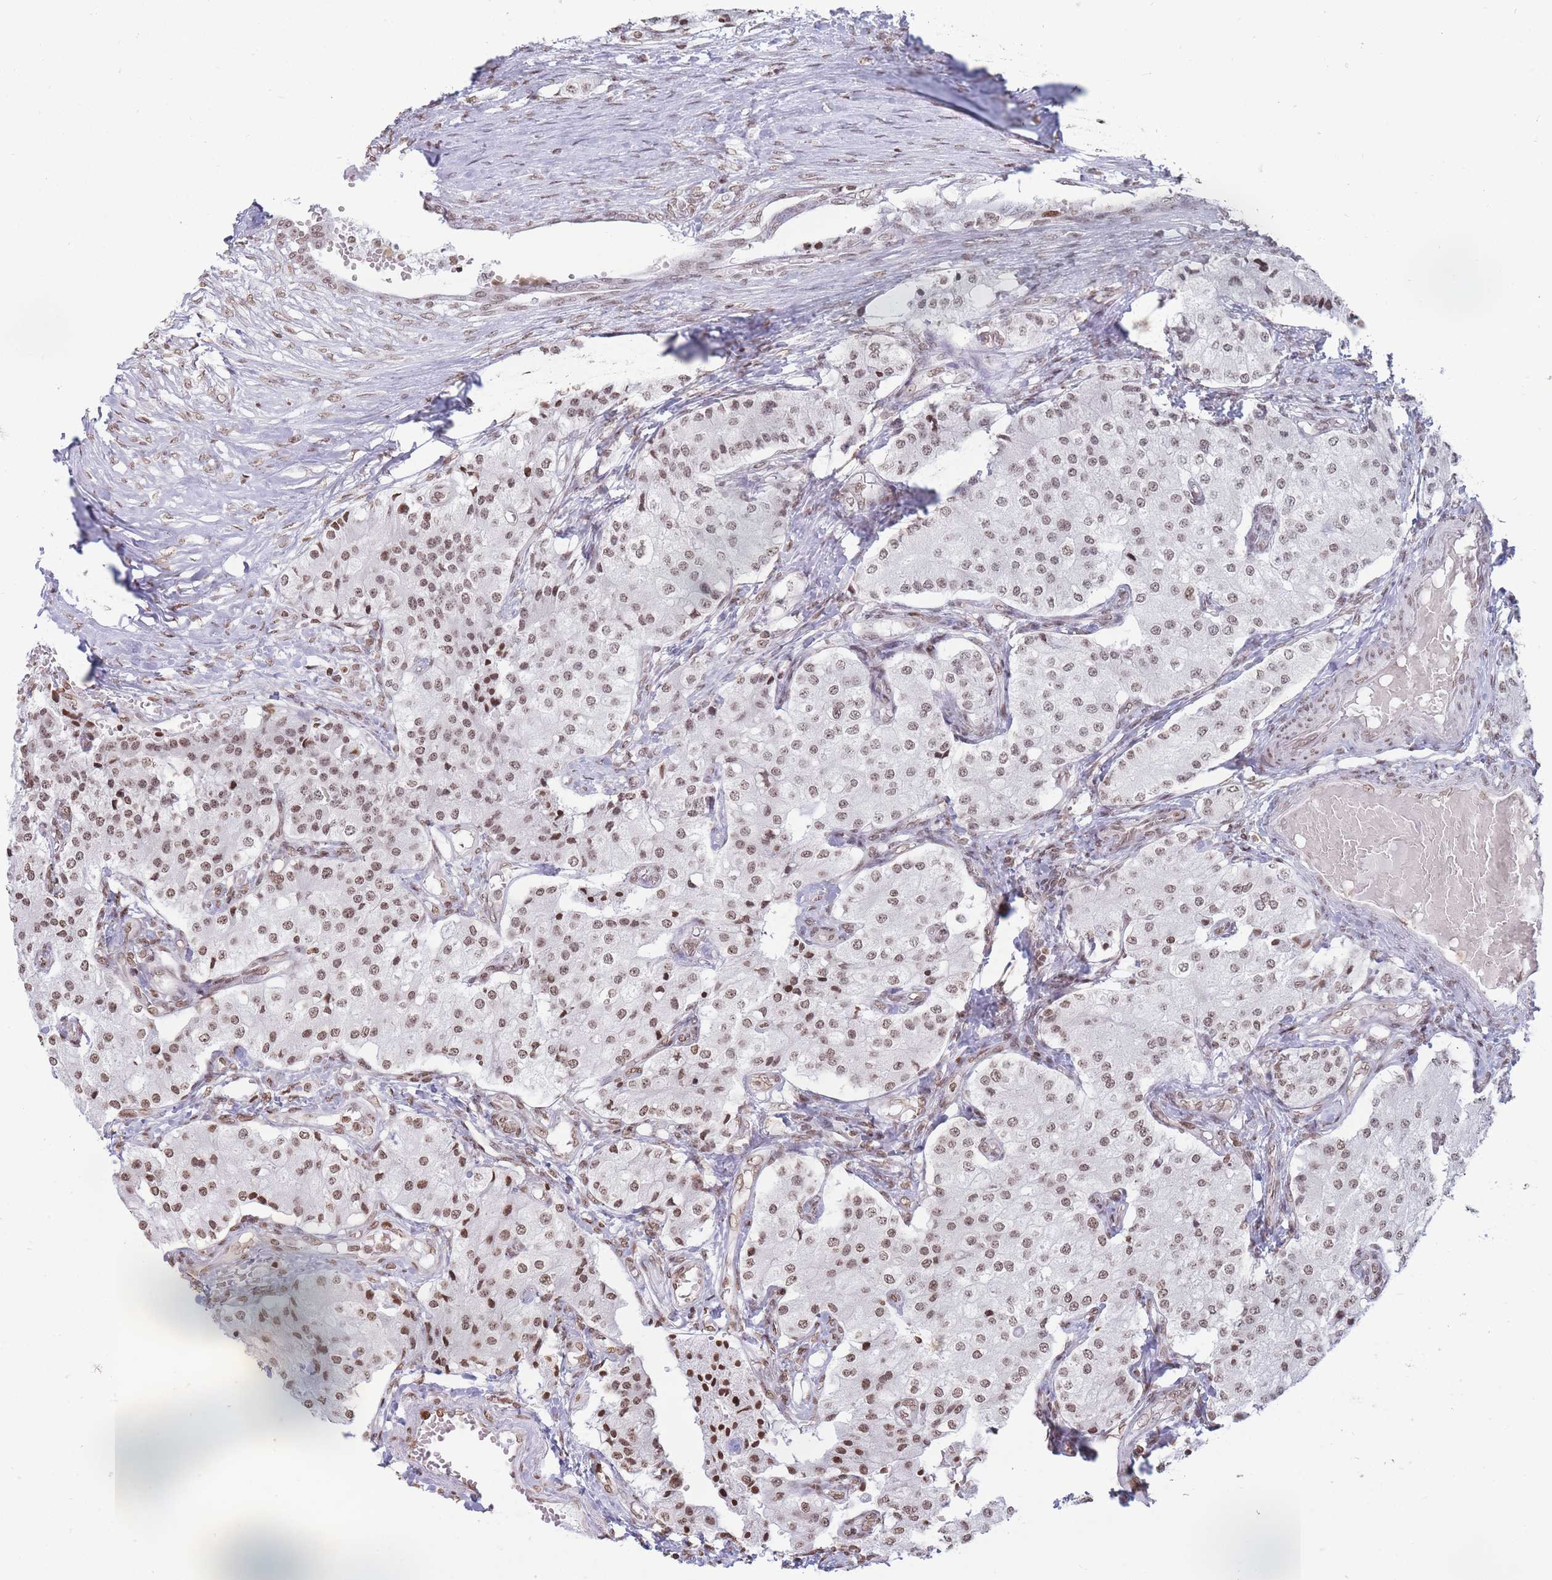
{"staining": {"intensity": "moderate", "quantity": ">75%", "location": "nuclear"}, "tissue": "carcinoid", "cell_type": "Tumor cells", "image_type": "cancer", "snomed": [{"axis": "morphology", "description": "Carcinoid, malignant, NOS"}, {"axis": "topography", "description": "Colon"}], "caption": "About >75% of tumor cells in human carcinoid show moderate nuclear protein staining as visualized by brown immunohistochemical staining.", "gene": "SHISAL1", "patient": {"sex": "female", "age": 52}}